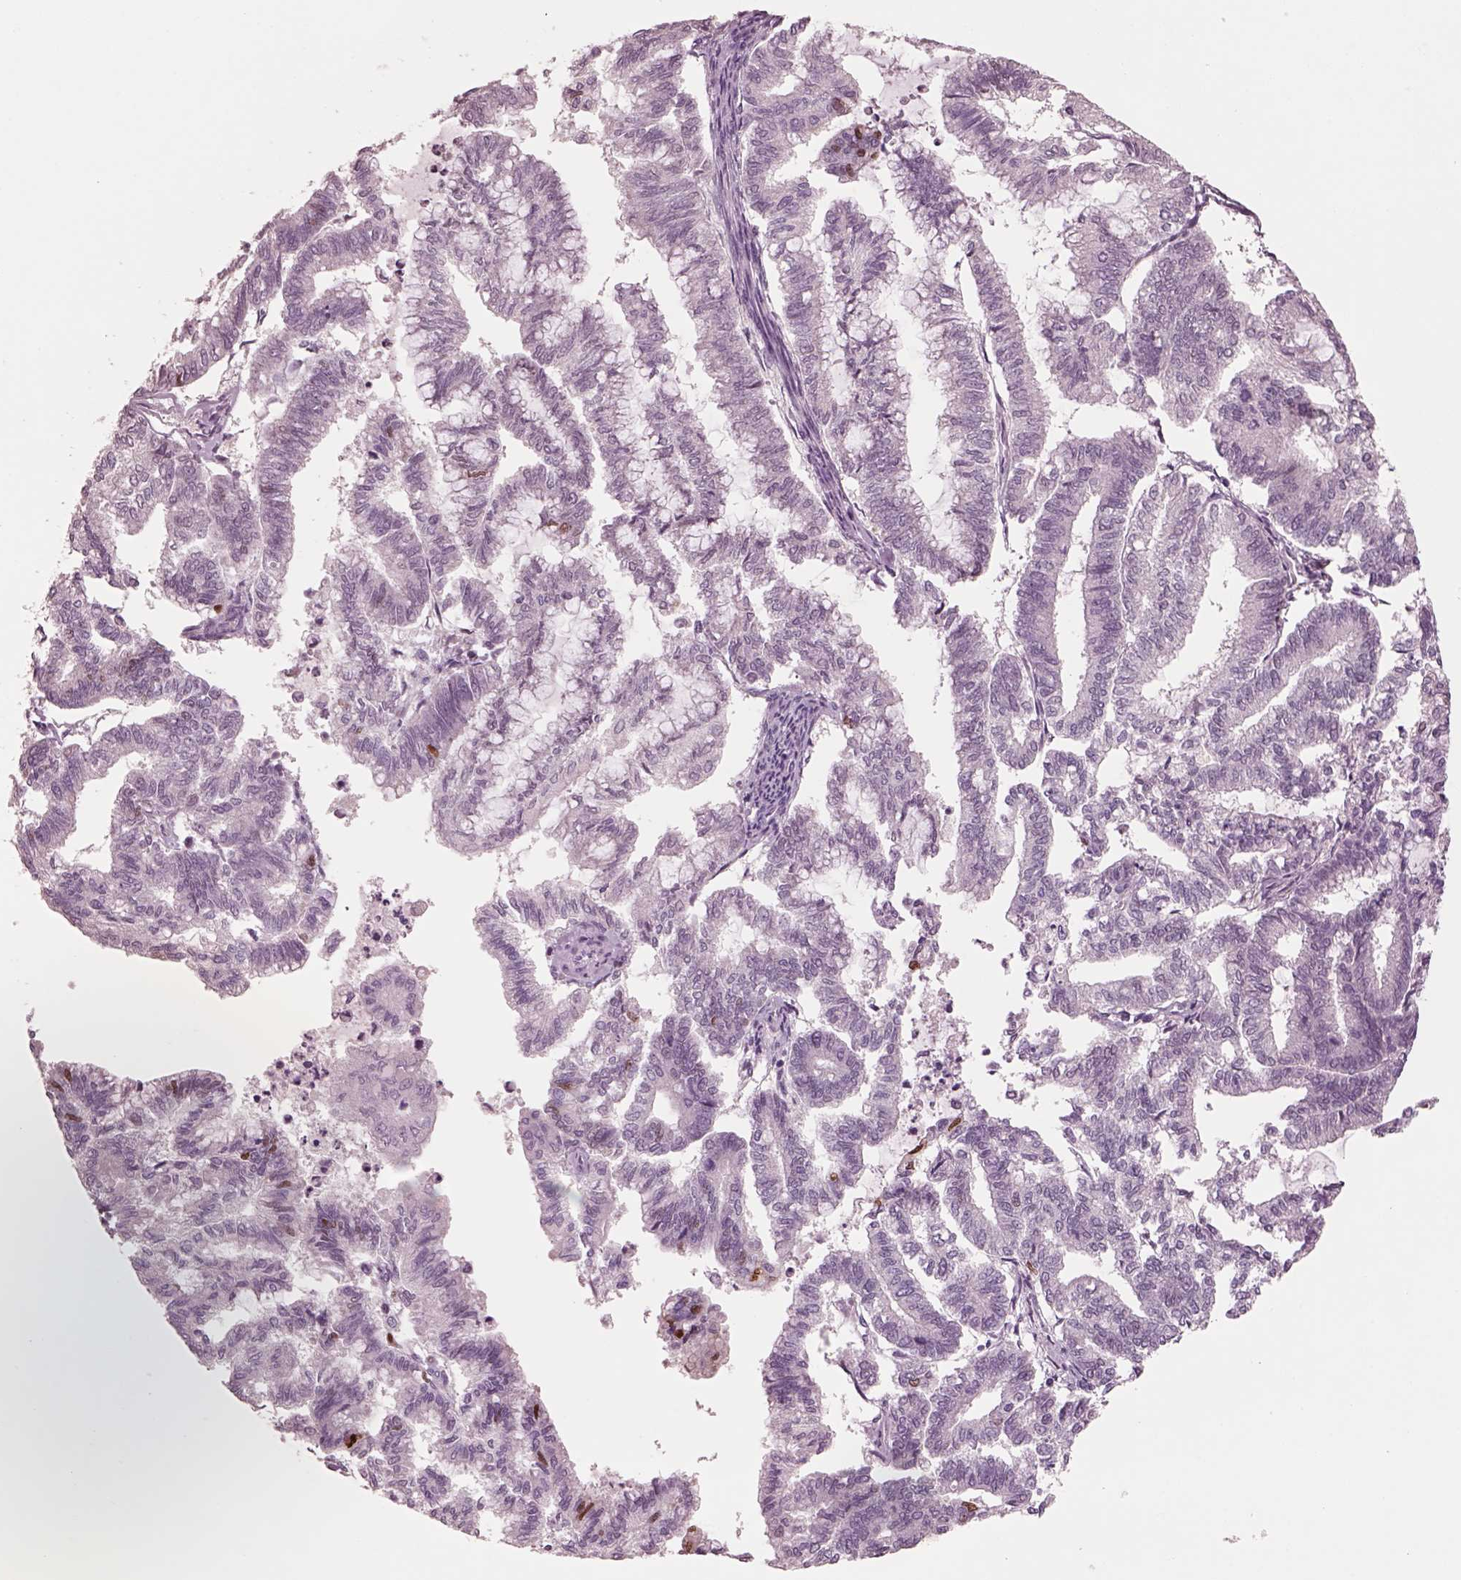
{"staining": {"intensity": "moderate", "quantity": "<25%", "location": "nuclear"}, "tissue": "endometrial cancer", "cell_type": "Tumor cells", "image_type": "cancer", "snomed": [{"axis": "morphology", "description": "Adenocarcinoma, NOS"}, {"axis": "topography", "description": "Endometrium"}], "caption": "Approximately <25% of tumor cells in endometrial cancer (adenocarcinoma) demonstrate moderate nuclear protein staining as visualized by brown immunohistochemical staining.", "gene": "SOX9", "patient": {"sex": "female", "age": 79}}